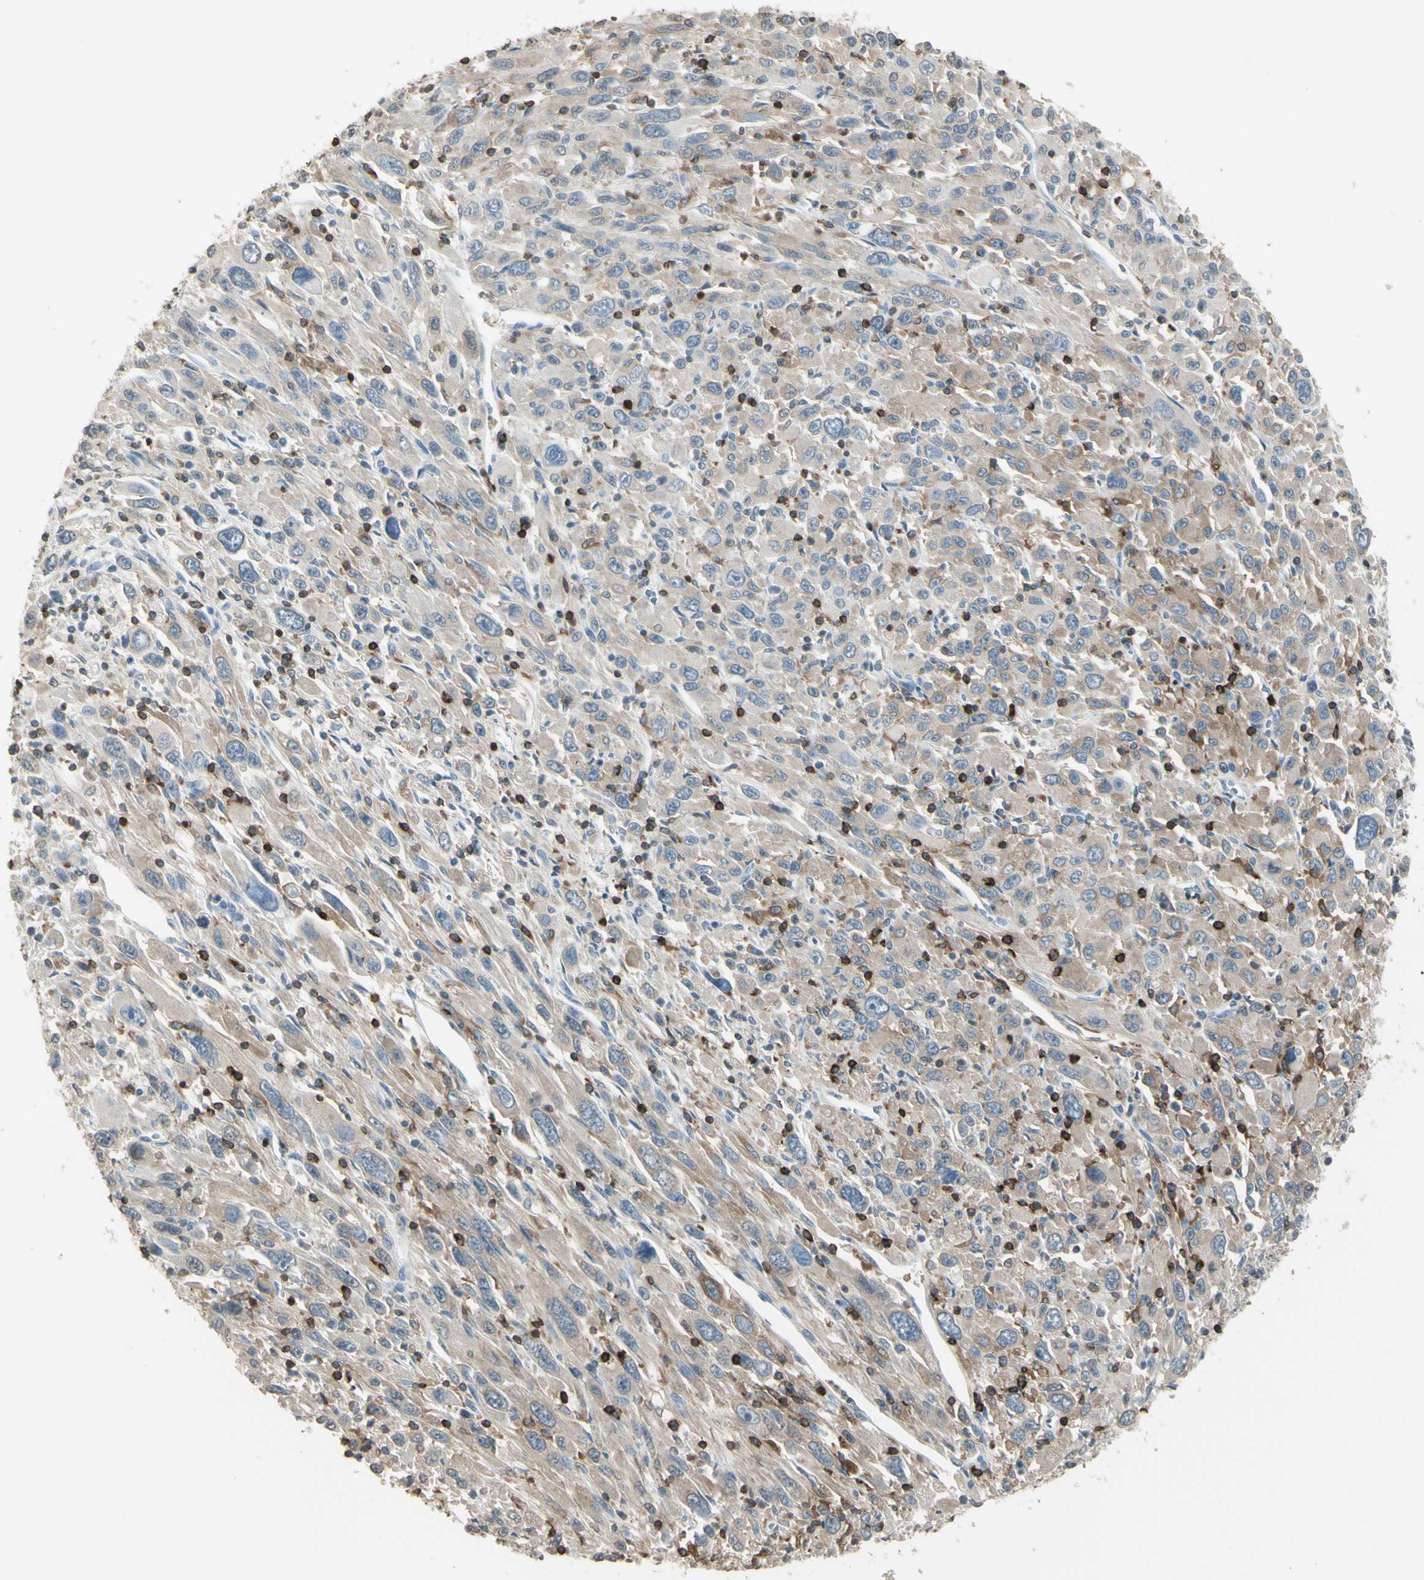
{"staining": {"intensity": "negative", "quantity": "none", "location": "none"}, "tissue": "melanoma", "cell_type": "Tumor cells", "image_type": "cancer", "snomed": [{"axis": "morphology", "description": "Malignant melanoma, Metastatic site"}, {"axis": "topography", "description": "Skin"}], "caption": "High magnification brightfield microscopy of malignant melanoma (metastatic site) stained with DAB (3,3'-diaminobenzidine) (brown) and counterstained with hematoxylin (blue): tumor cells show no significant positivity.", "gene": "PSTPIP1", "patient": {"sex": "female", "age": 56}}